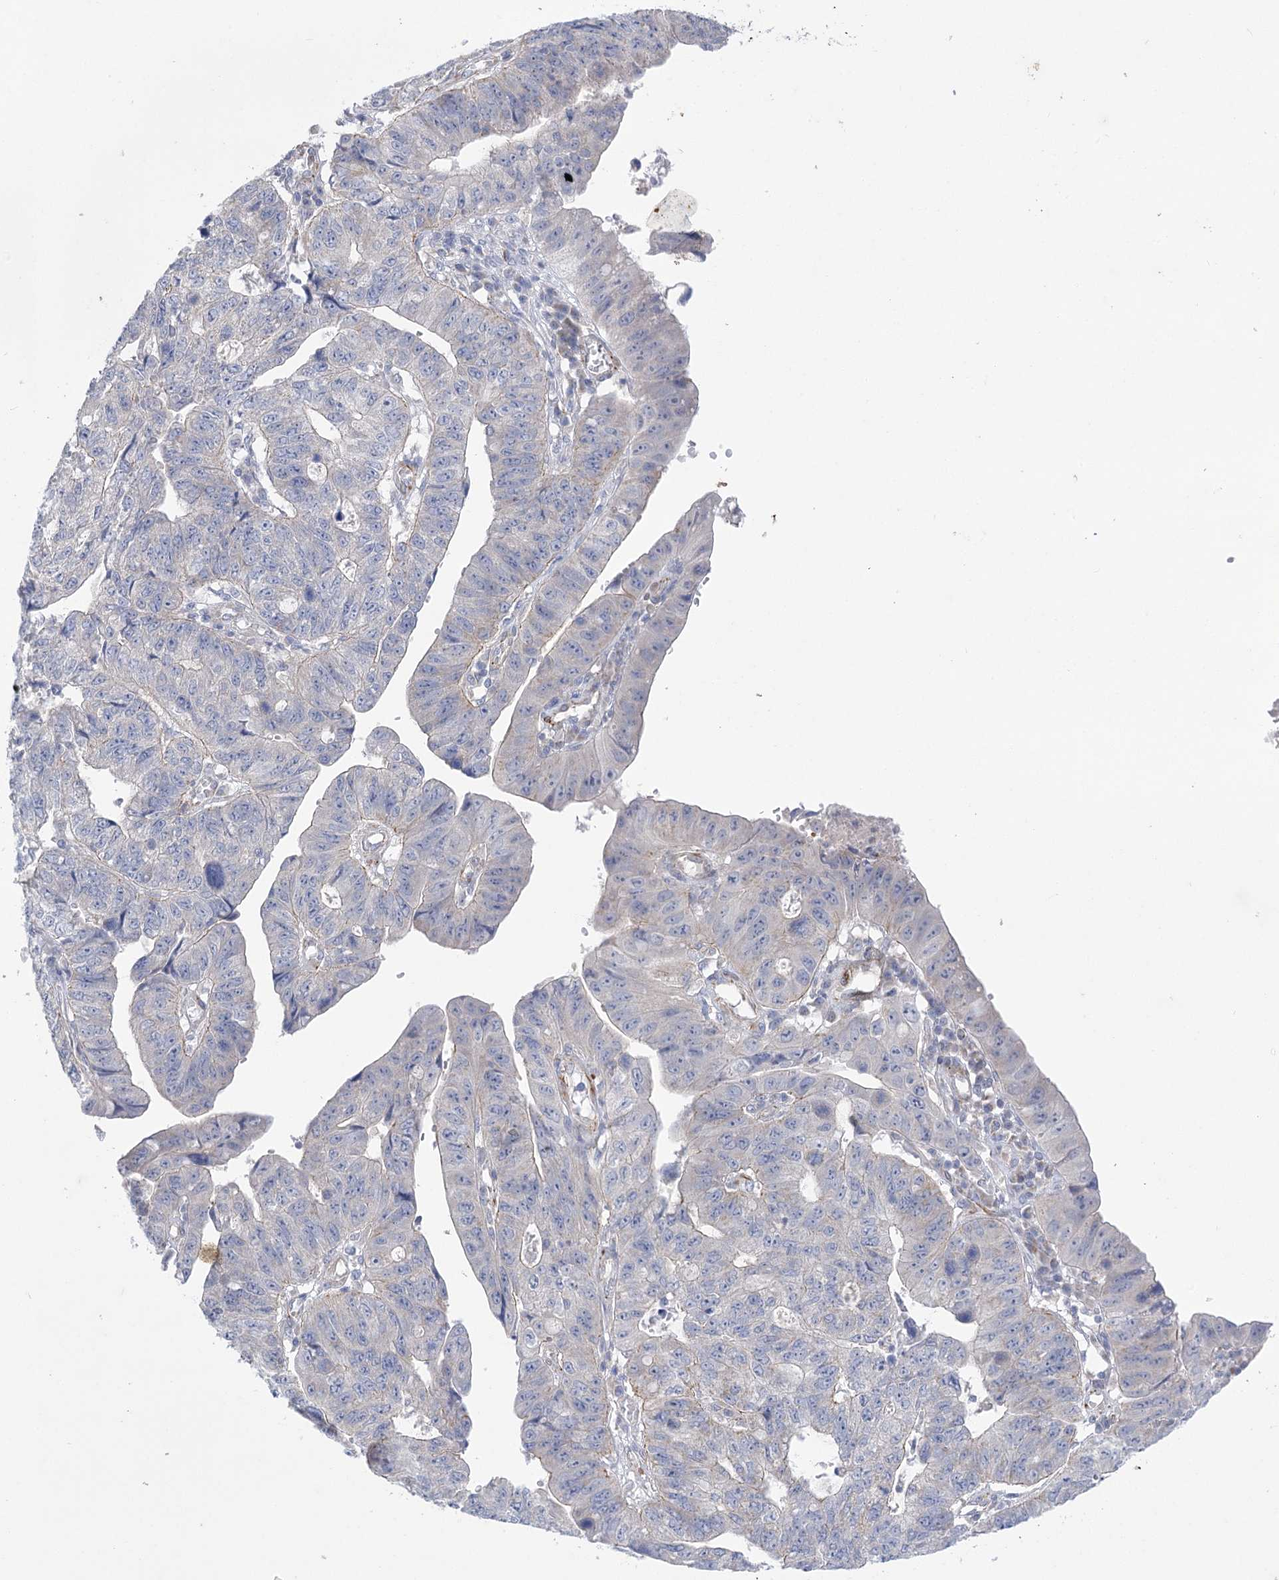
{"staining": {"intensity": "weak", "quantity": "<25%", "location": "cytoplasmic/membranous"}, "tissue": "stomach cancer", "cell_type": "Tumor cells", "image_type": "cancer", "snomed": [{"axis": "morphology", "description": "Adenocarcinoma, NOS"}, {"axis": "topography", "description": "Stomach"}], "caption": "Immunohistochemistry photomicrograph of neoplastic tissue: adenocarcinoma (stomach) stained with DAB (3,3'-diaminobenzidine) exhibits no significant protein positivity in tumor cells. The staining is performed using DAB brown chromogen with nuclei counter-stained in using hematoxylin.", "gene": "DHTKD1", "patient": {"sex": "male", "age": 59}}